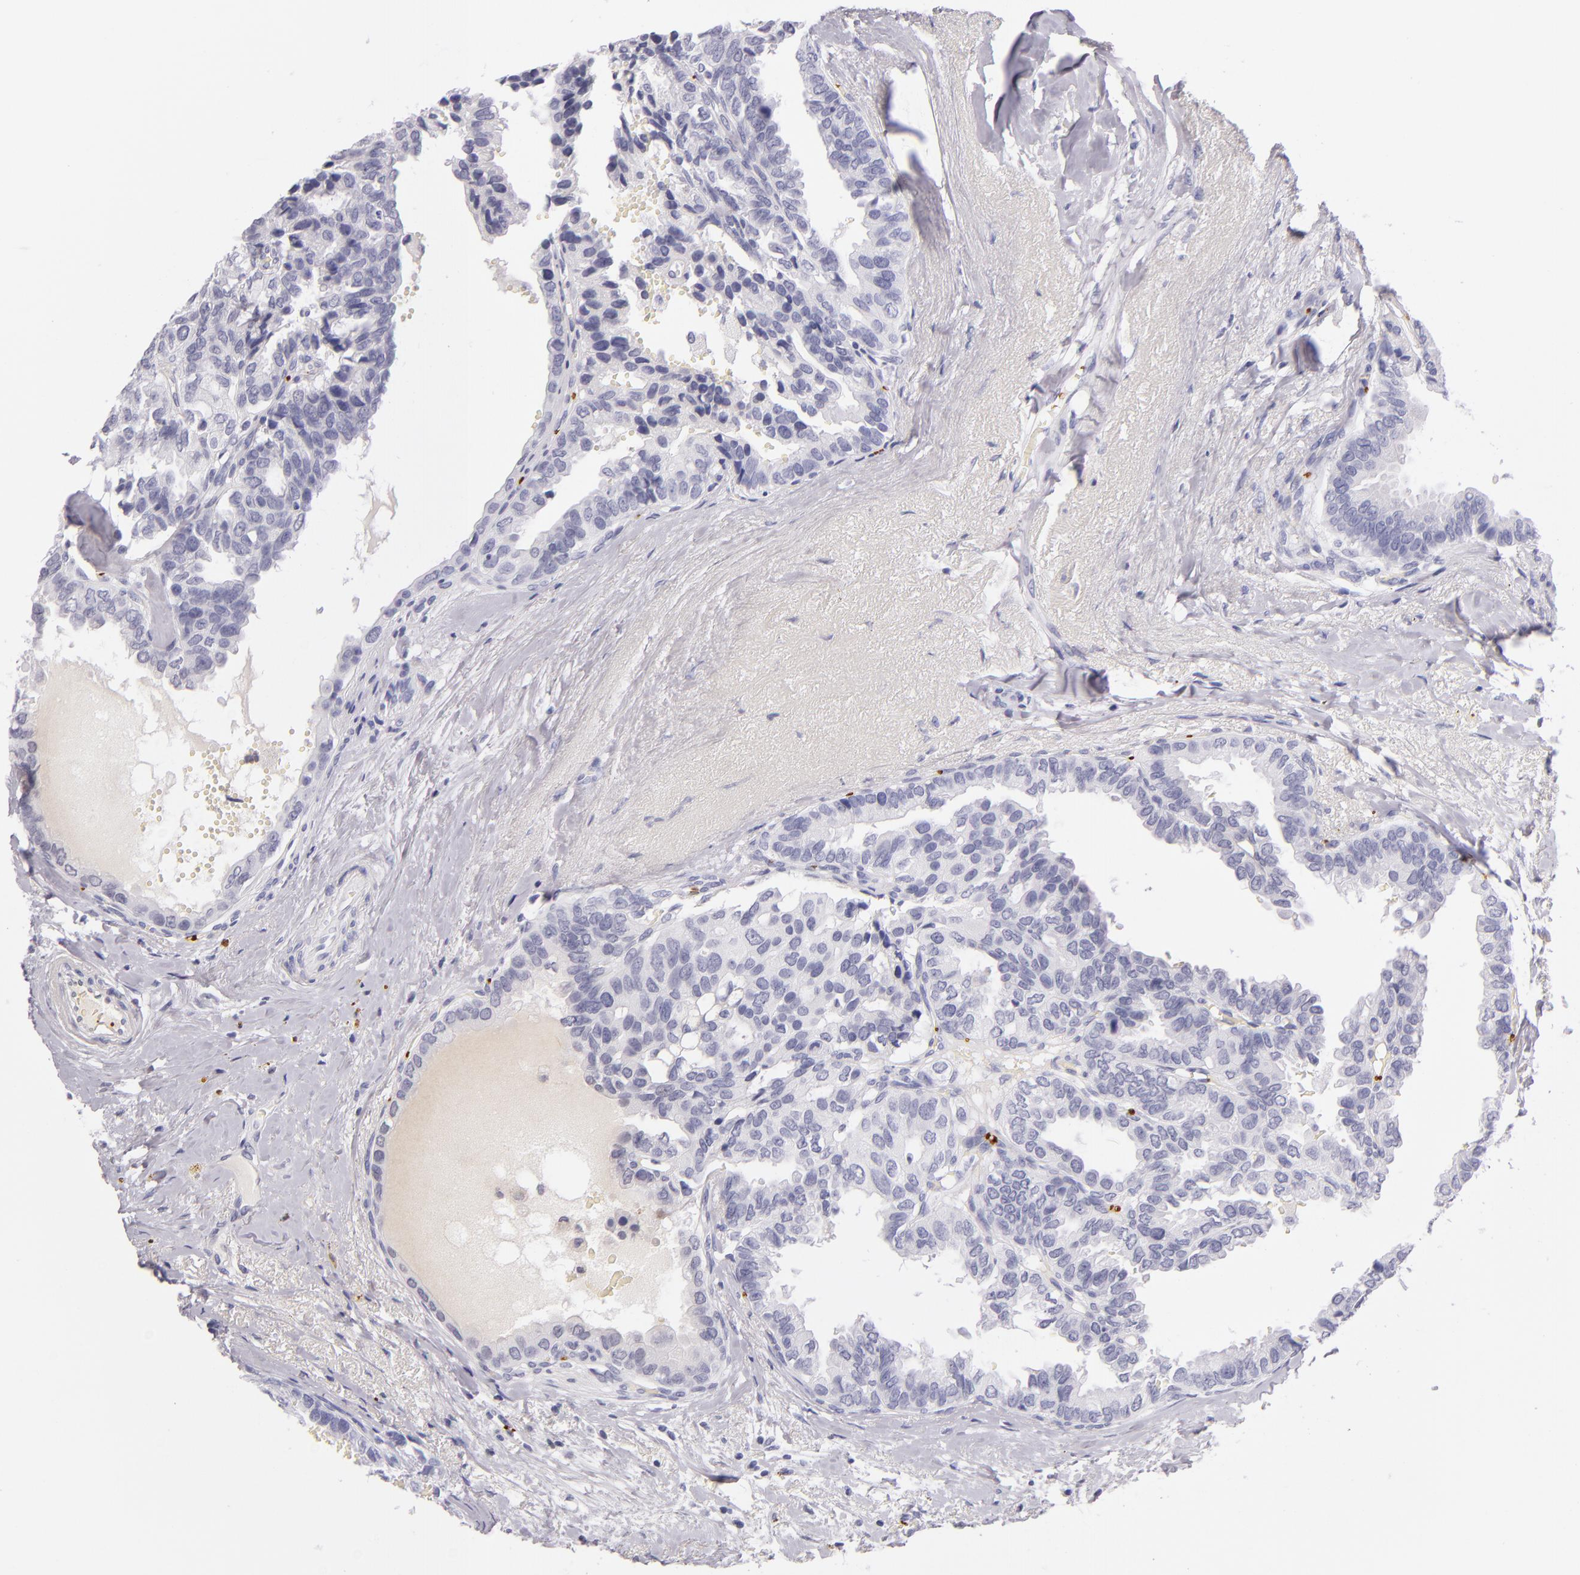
{"staining": {"intensity": "negative", "quantity": "none", "location": "none"}, "tissue": "breast cancer", "cell_type": "Tumor cells", "image_type": "cancer", "snomed": [{"axis": "morphology", "description": "Duct carcinoma"}, {"axis": "topography", "description": "Breast"}], "caption": "Tumor cells show no significant protein staining in breast intraductal carcinoma.", "gene": "GP1BA", "patient": {"sex": "female", "age": 69}}